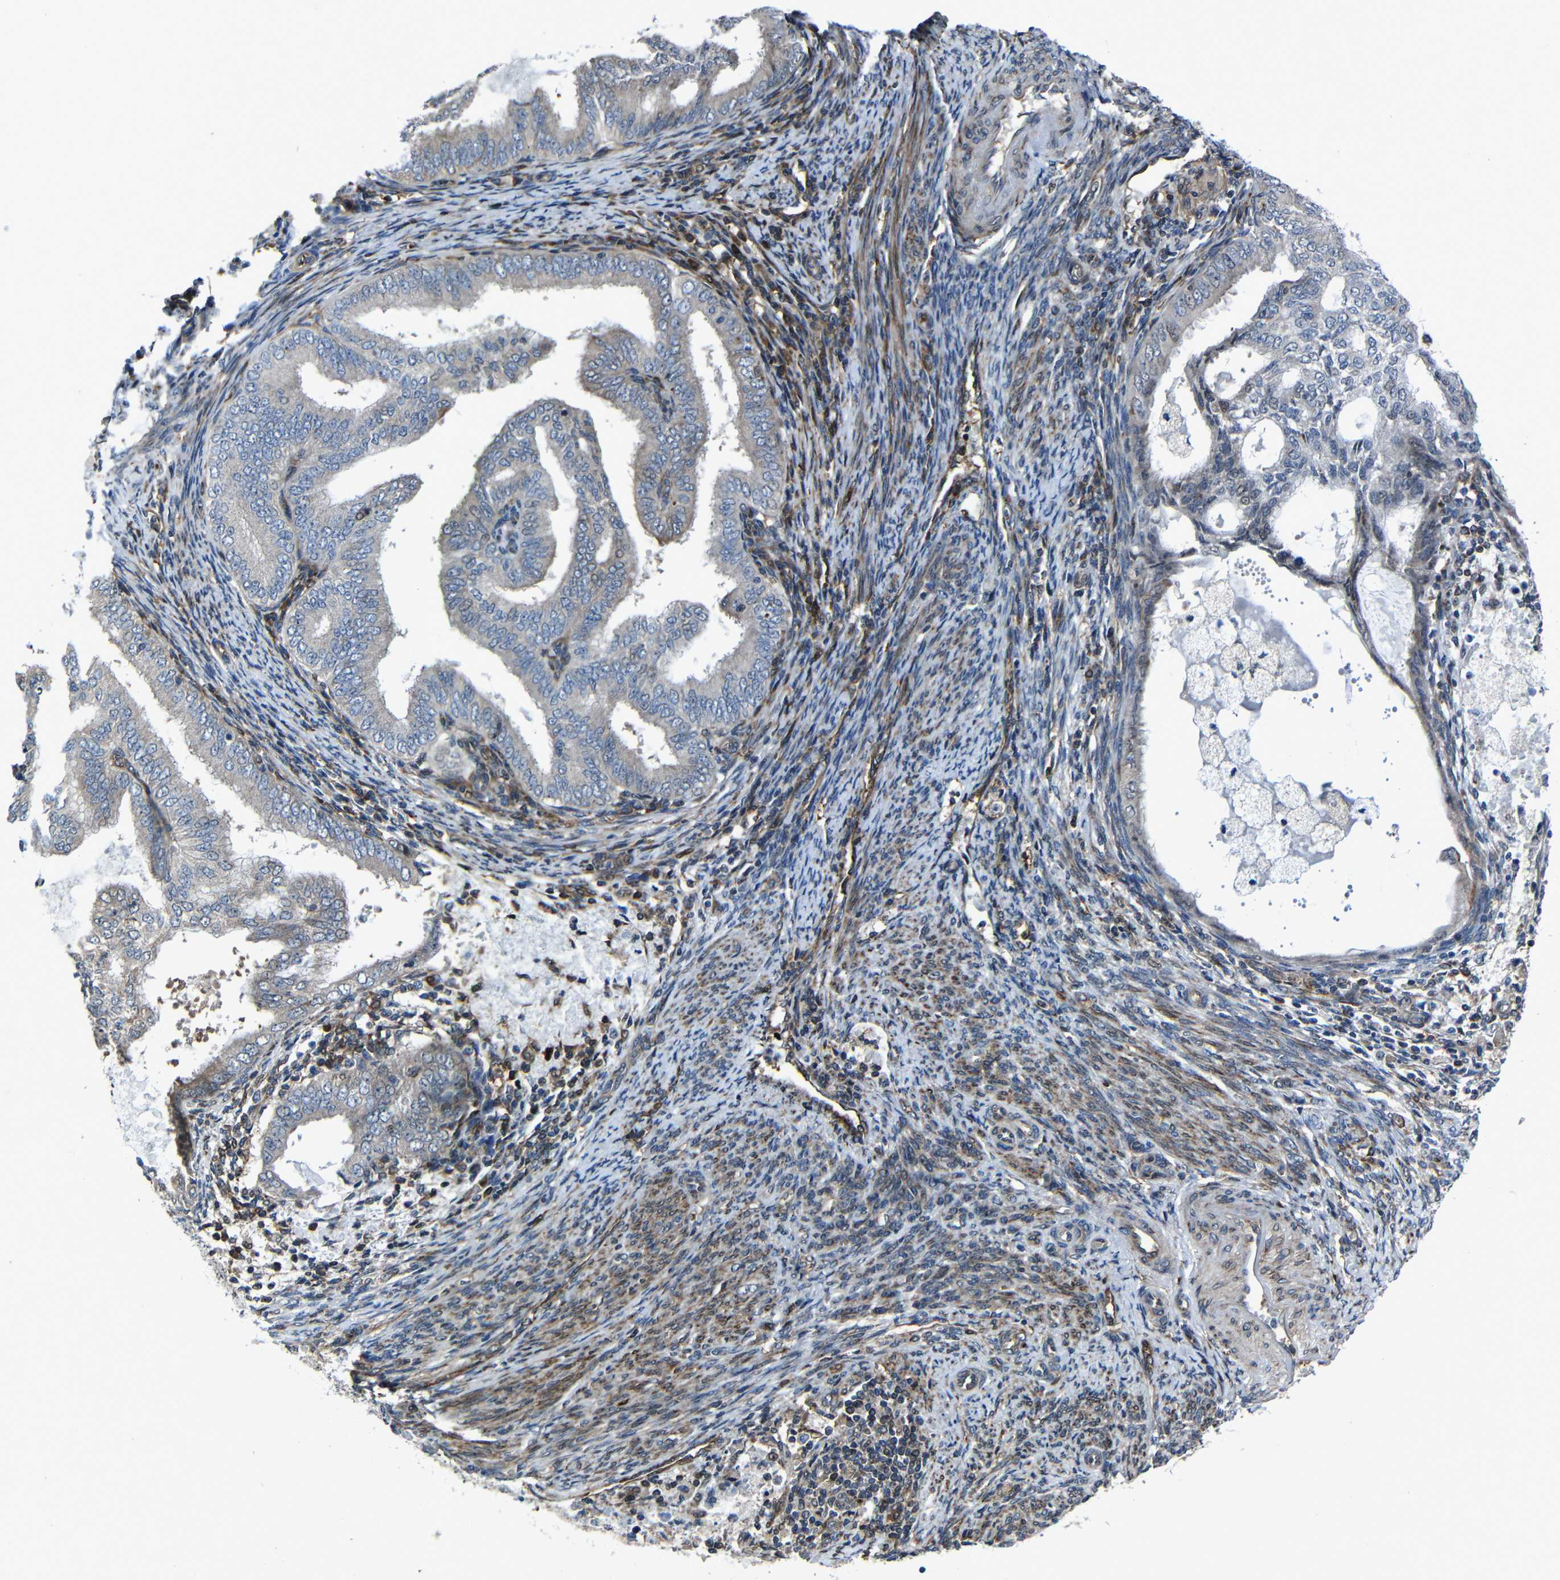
{"staining": {"intensity": "weak", "quantity": "<25%", "location": "cytoplasmic/membranous"}, "tissue": "endometrial cancer", "cell_type": "Tumor cells", "image_type": "cancer", "snomed": [{"axis": "morphology", "description": "Adenocarcinoma, NOS"}, {"axis": "topography", "description": "Endometrium"}], "caption": "IHC photomicrograph of endometrial cancer stained for a protein (brown), which demonstrates no expression in tumor cells.", "gene": "KIAA0513", "patient": {"sex": "female", "age": 58}}